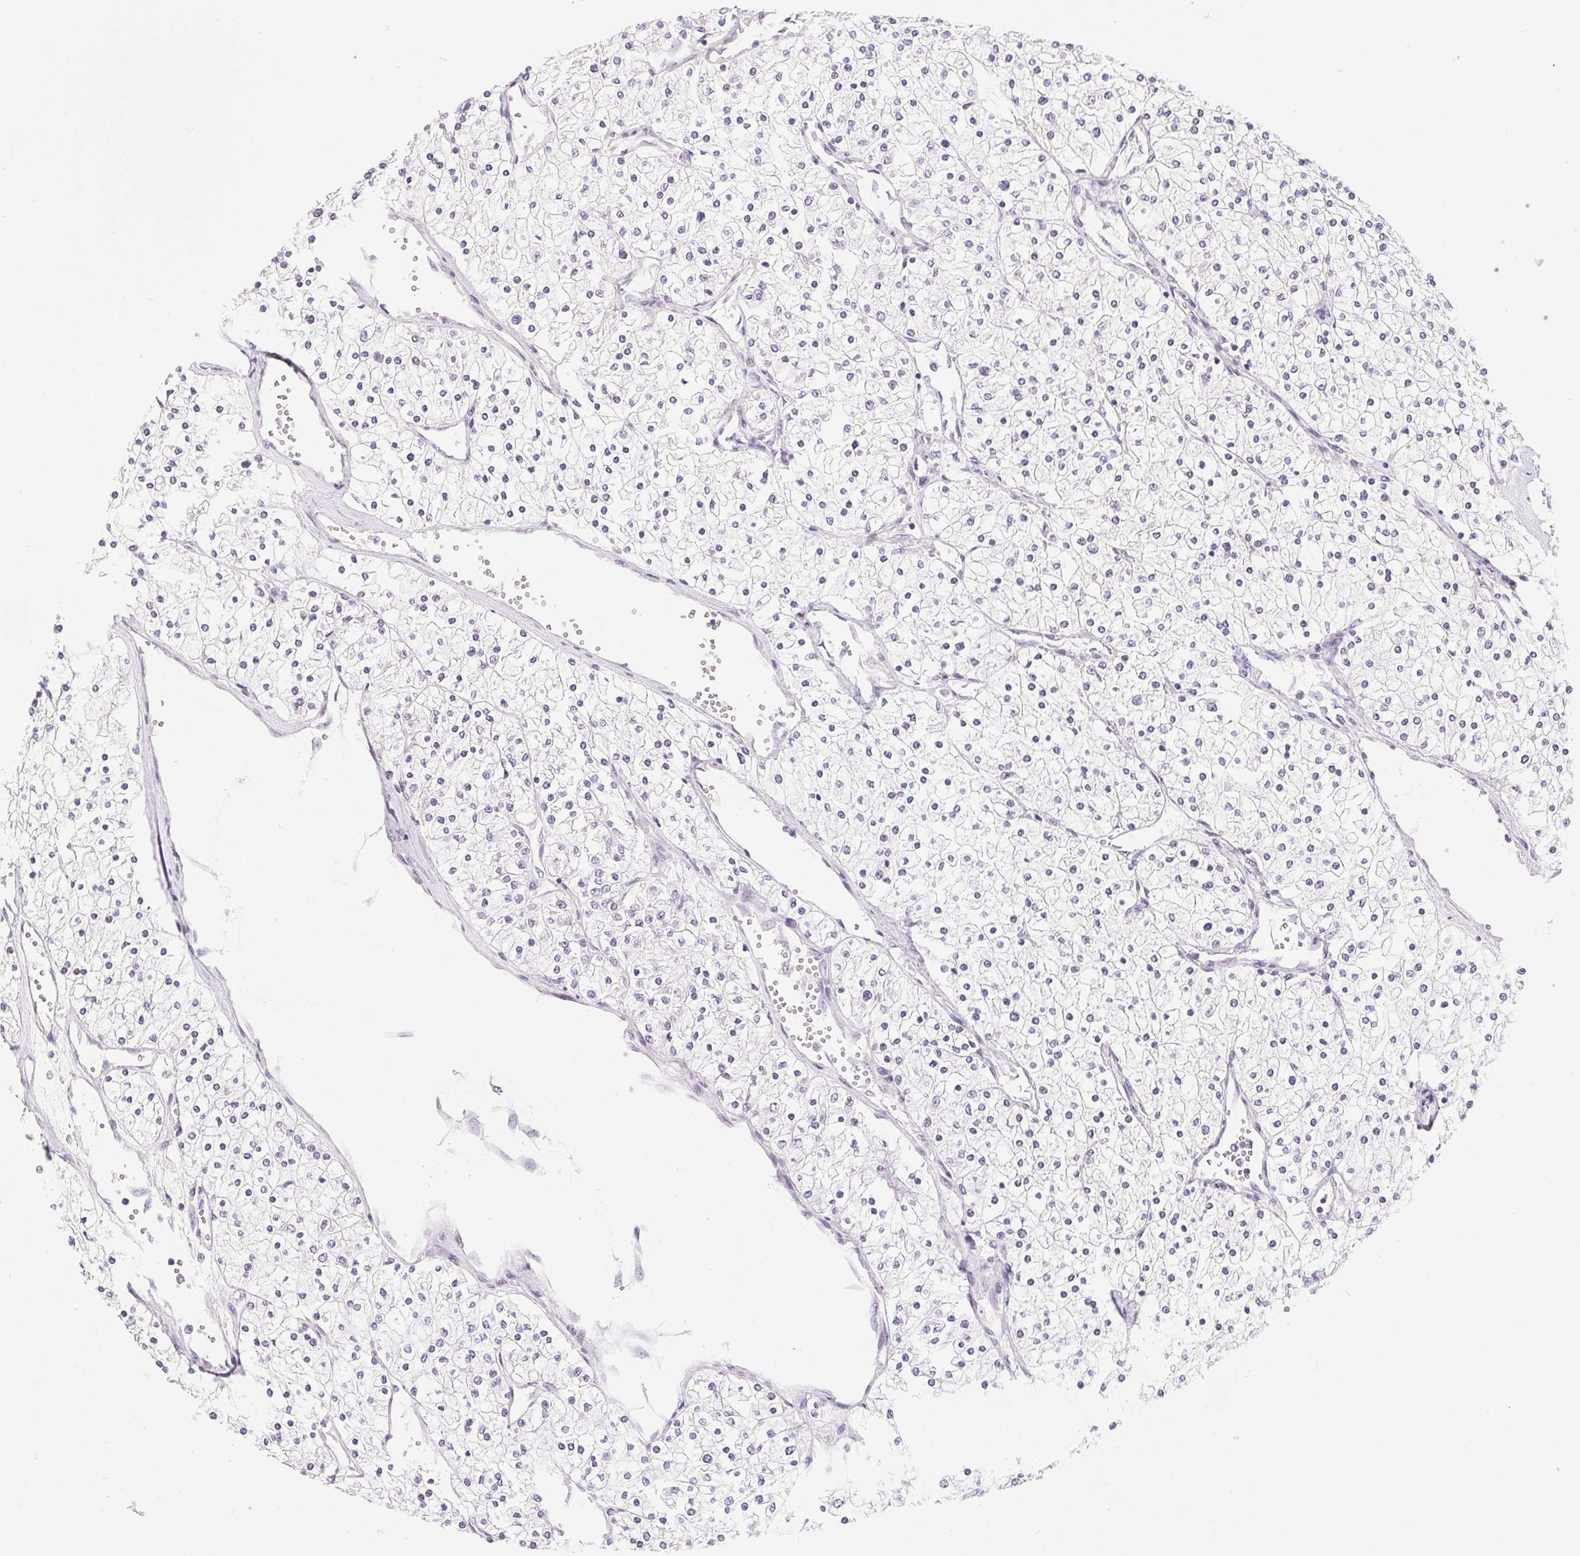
{"staining": {"intensity": "negative", "quantity": "none", "location": "none"}, "tissue": "renal cancer", "cell_type": "Tumor cells", "image_type": "cancer", "snomed": [{"axis": "morphology", "description": "Adenocarcinoma, NOS"}, {"axis": "topography", "description": "Kidney"}], "caption": "IHC histopathology image of human adenocarcinoma (renal) stained for a protein (brown), which shows no expression in tumor cells.", "gene": "LCA5L", "patient": {"sex": "male", "age": 80}}